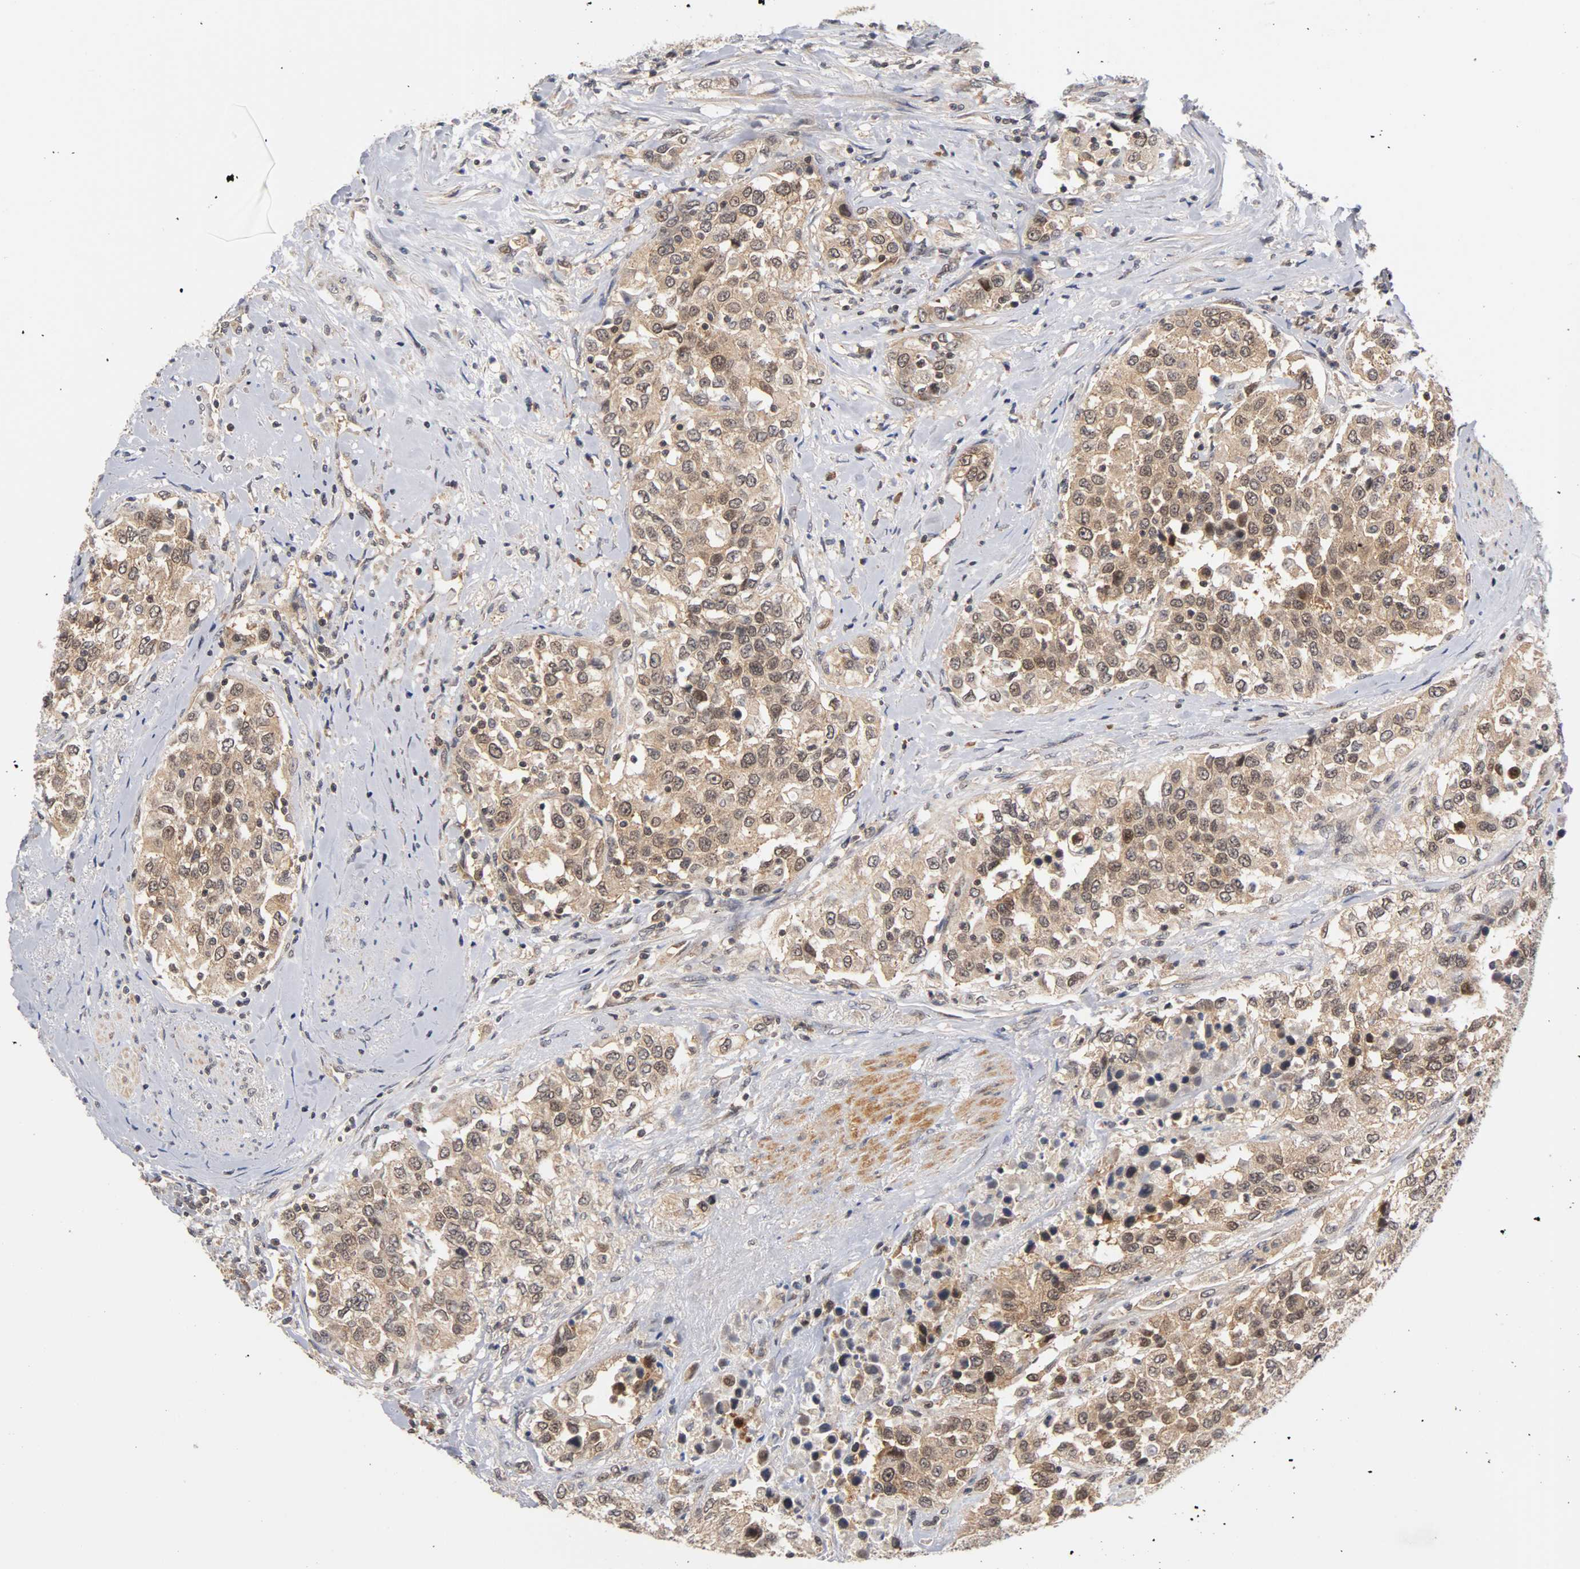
{"staining": {"intensity": "moderate", "quantity": ">75%", "location": "cytoplasmic/membranous,nuclear"}, "tissue": "urothelial cancer", "cell_type": "Tumor cells", "image_type": "cancer", "snomed": [{"axis": "morphology", "description": "Urothelial carcinoma, High grade"}, {"axis": "topography", "description": "Urinary bladder"}], "caption": "Urothelial carcinoma (high-grade) stained with a protein marker demonstrates moderate staining in tumor cells.", "gene": "UBE2M", "patient": {"sex": "female", "age": 80}}